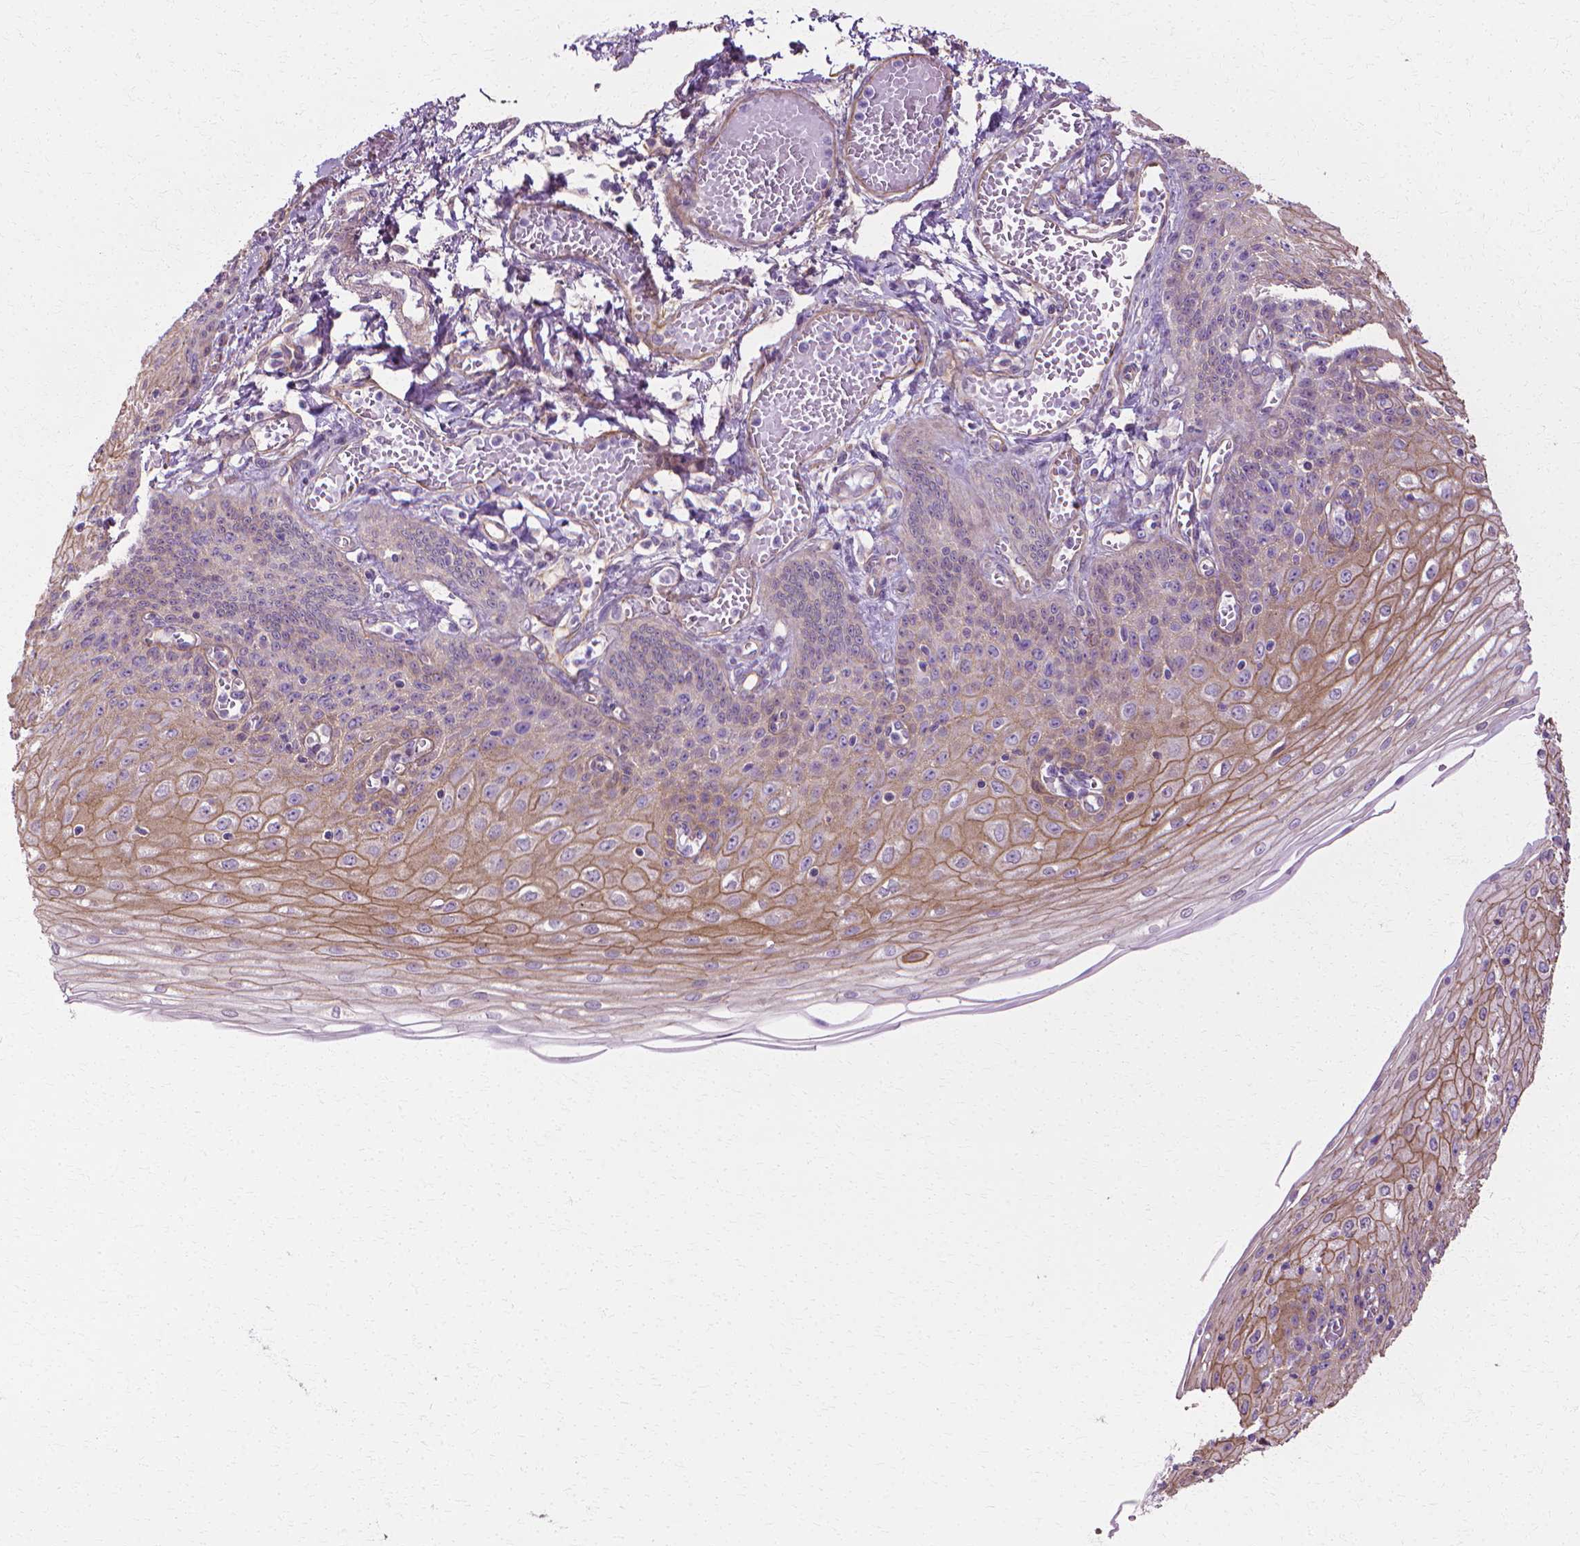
{"staining": {"intensity": "moderate", "quantity": "<25%", "location": "cytoplasmic/membranous"}, "tissue": "esophagus", "cell_type": "Squamous epithelial cells", "image_type": "normal", "snomed": [{"axis": "morphology", "description": "Normal tissue, NOS"}, {"axis": "morphology", "description": "Adenocarcinoma, NOS"}, {"axis": "topography", "description": "Esophagus"}], "caption": "This photomicrograph reveals unremarkable esophagus stained with IHC to label a protein in brown. The cytoplasmic/membranous of squamous epithelial cells show moderate positivity for the protein. Nuclei are counter-stained blue.", "gene": "CFAP157", "patient": {"sex": "male", "age": 81}}